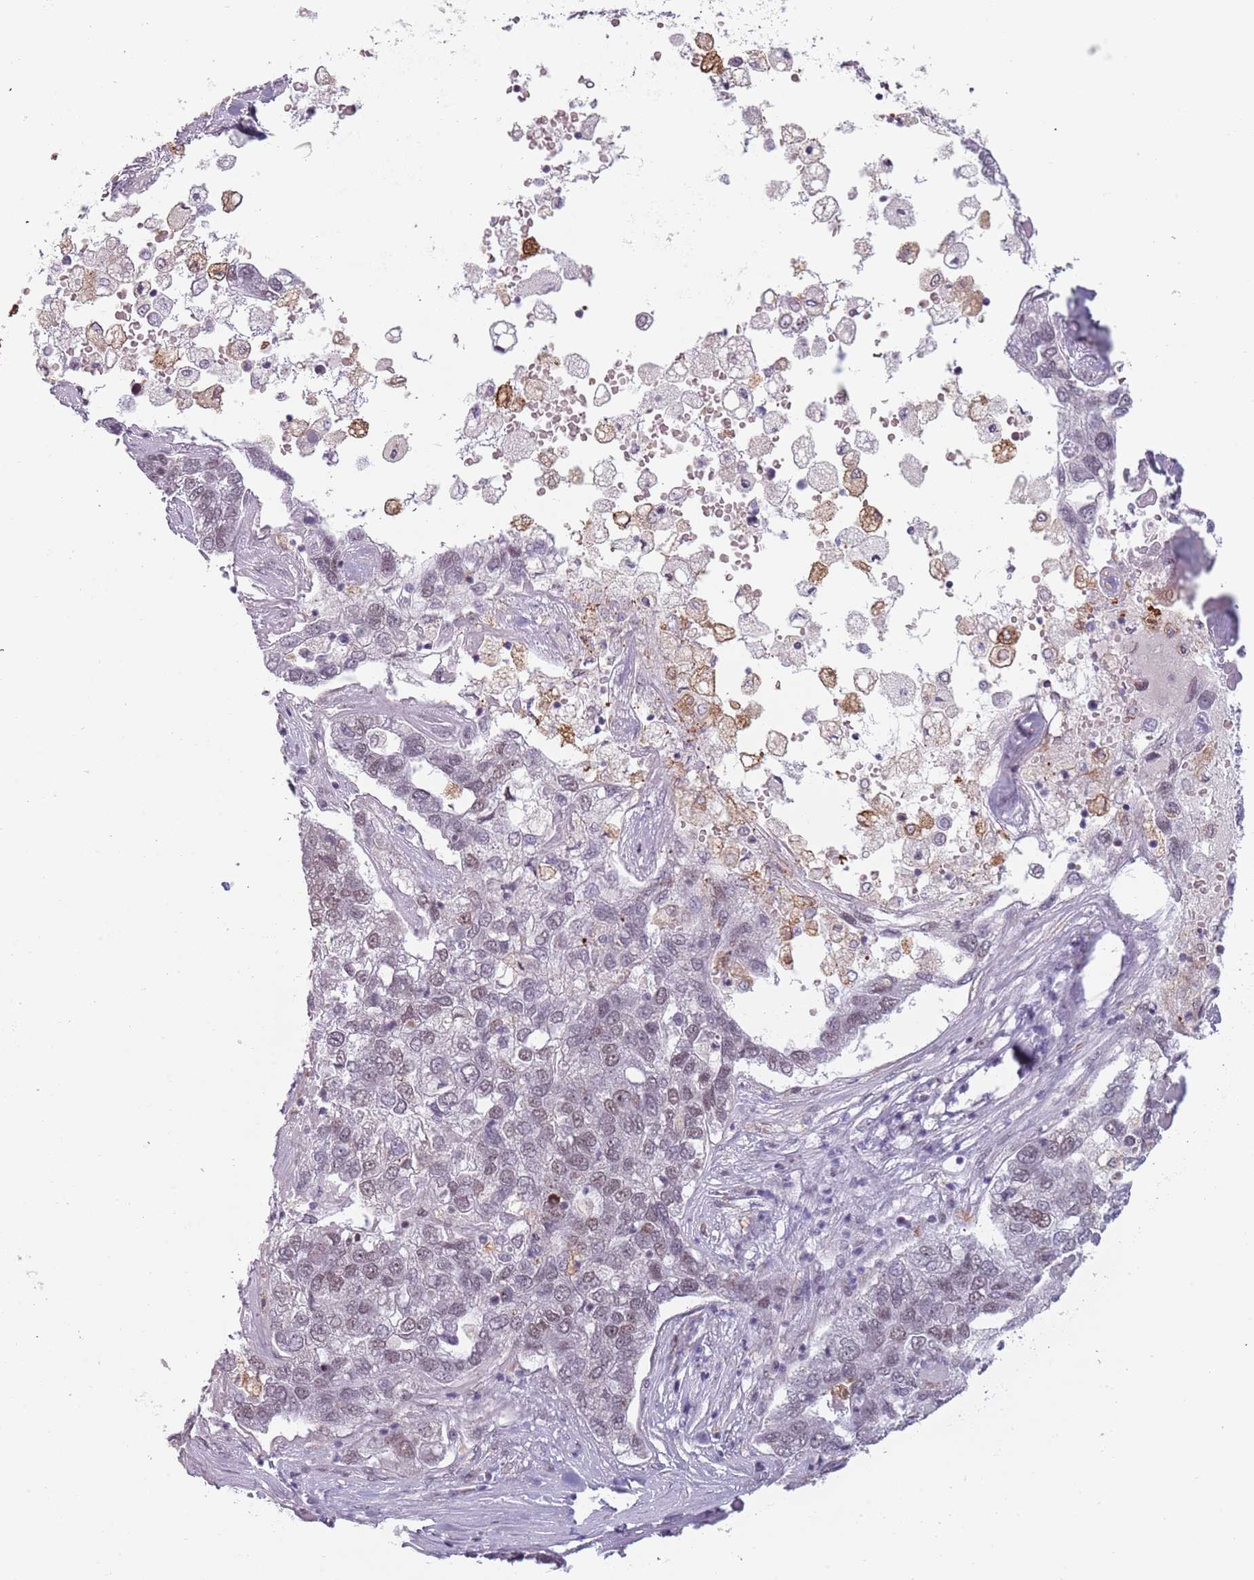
{"staining": {"intensity": "negative", "quantity": "none", "location": "none"}, "tissue": "pancreatic cancer", "cell_type": "Tumor cells", "image_type": "cancer", "snomed": [{"axis": "morphology", "description": "Adenocarcinoma, NOS"}, {"axis": "topography", "description": "Pancreas"}], "caption": "Immunohistochemistry (IHC) of human pancreatic cancer (adenocarcinoma) demonstrates no positivity in tumor cells.", "gene": "REXO4", "patient": {"sex": "female", "age": 61}}